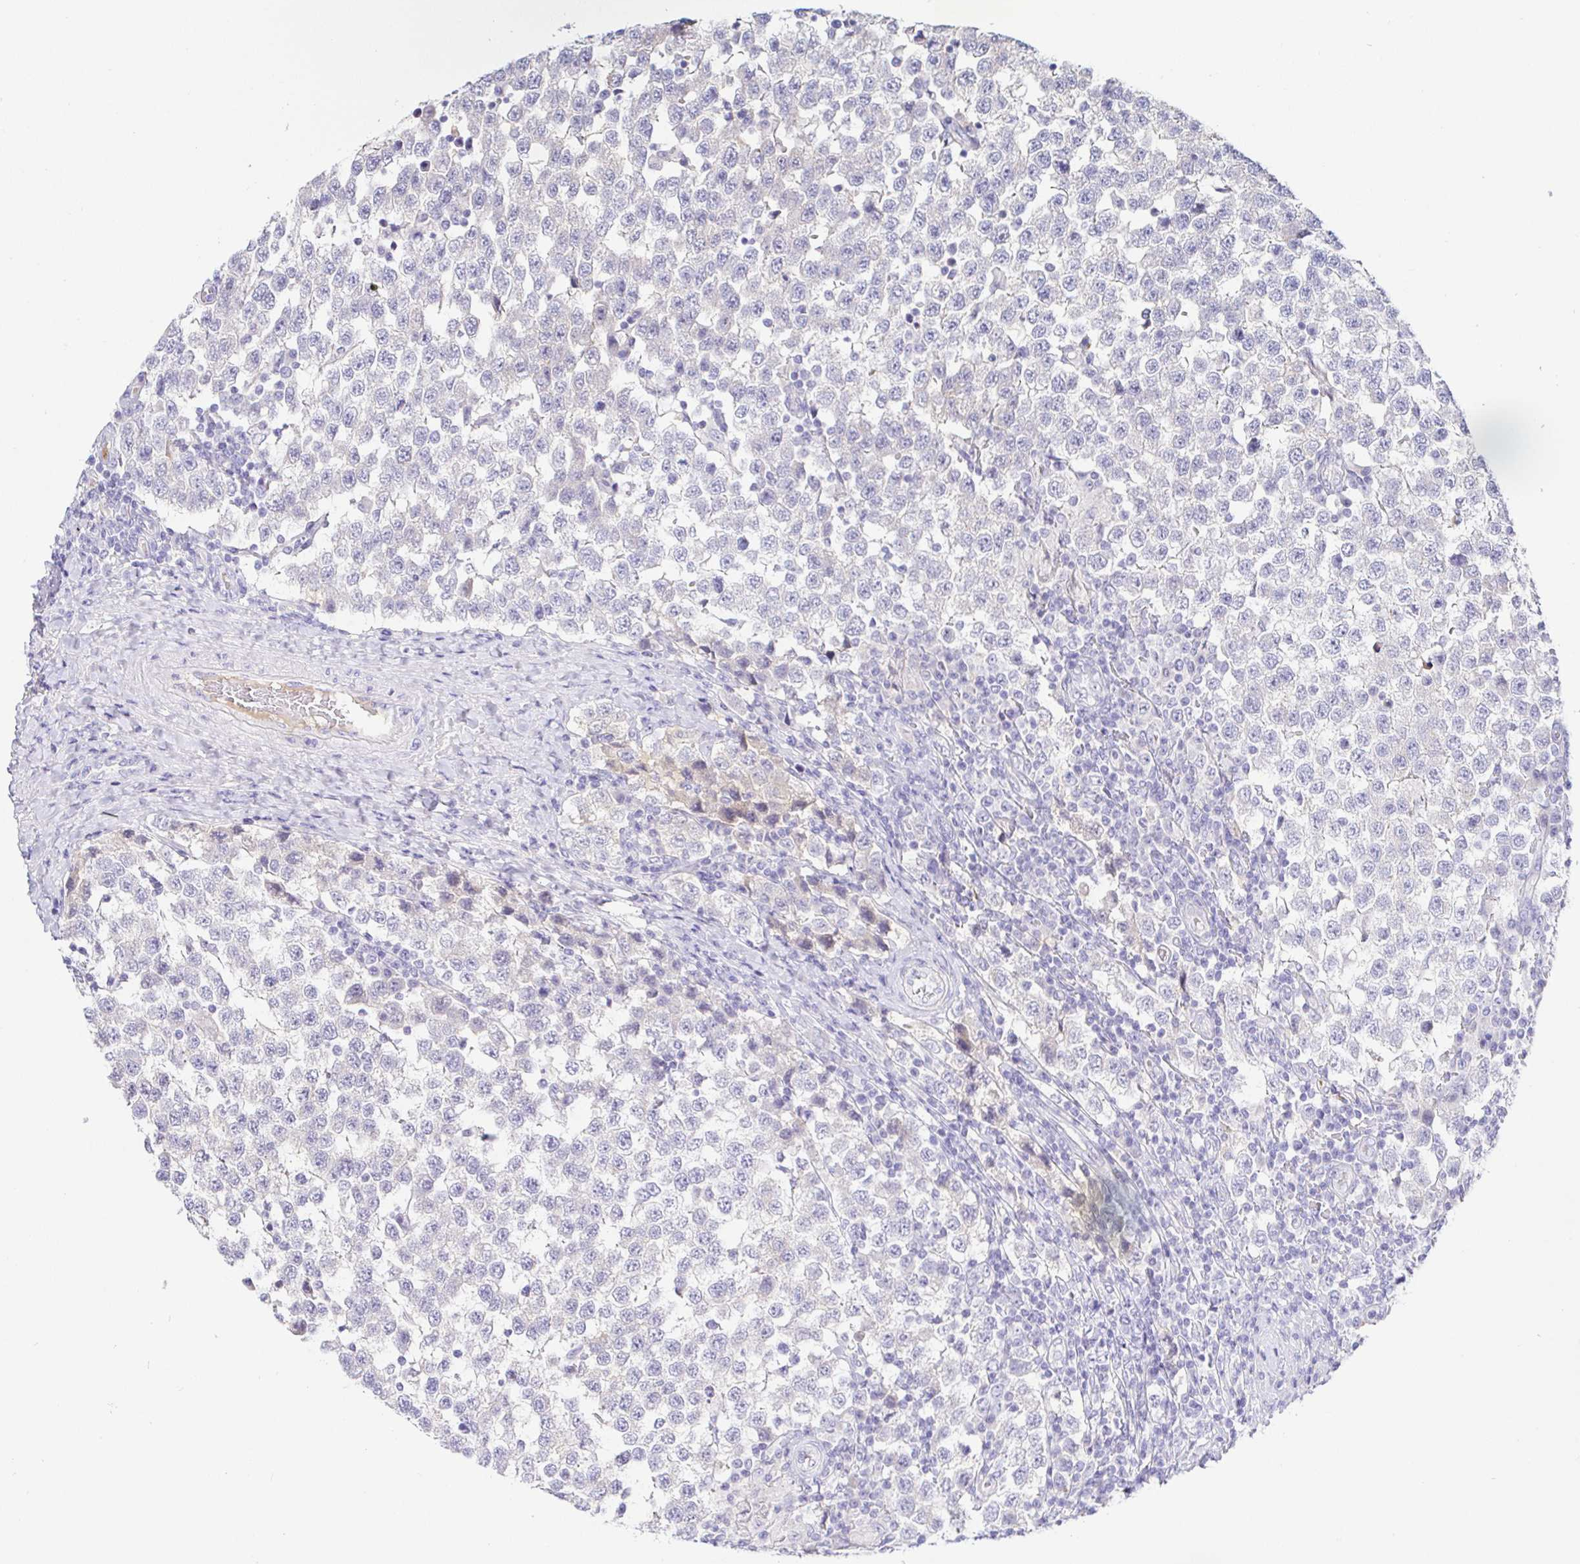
{"staining": {"intensity": "negative", "quantity": "none", "location": "none"}, "tissue": "testis cancer", "cell_type": "Tumor cells", "image_type": "cancer", "snomed": [{"axis": "morphology", "description": "Seminoma, NOS"}, {"axis": "topography", "description": "Testis"}], "caption": "Image shows no protein positivity in tumor cells of testis seminoma tissue. Brightfield microscopy of immunohistochemistry (IHC) stained with DAB (brown) and hematoxylin (blue), captured at high magnification.", "gene": "SAA4", "patient": {"sex": "male", "age": 34}}